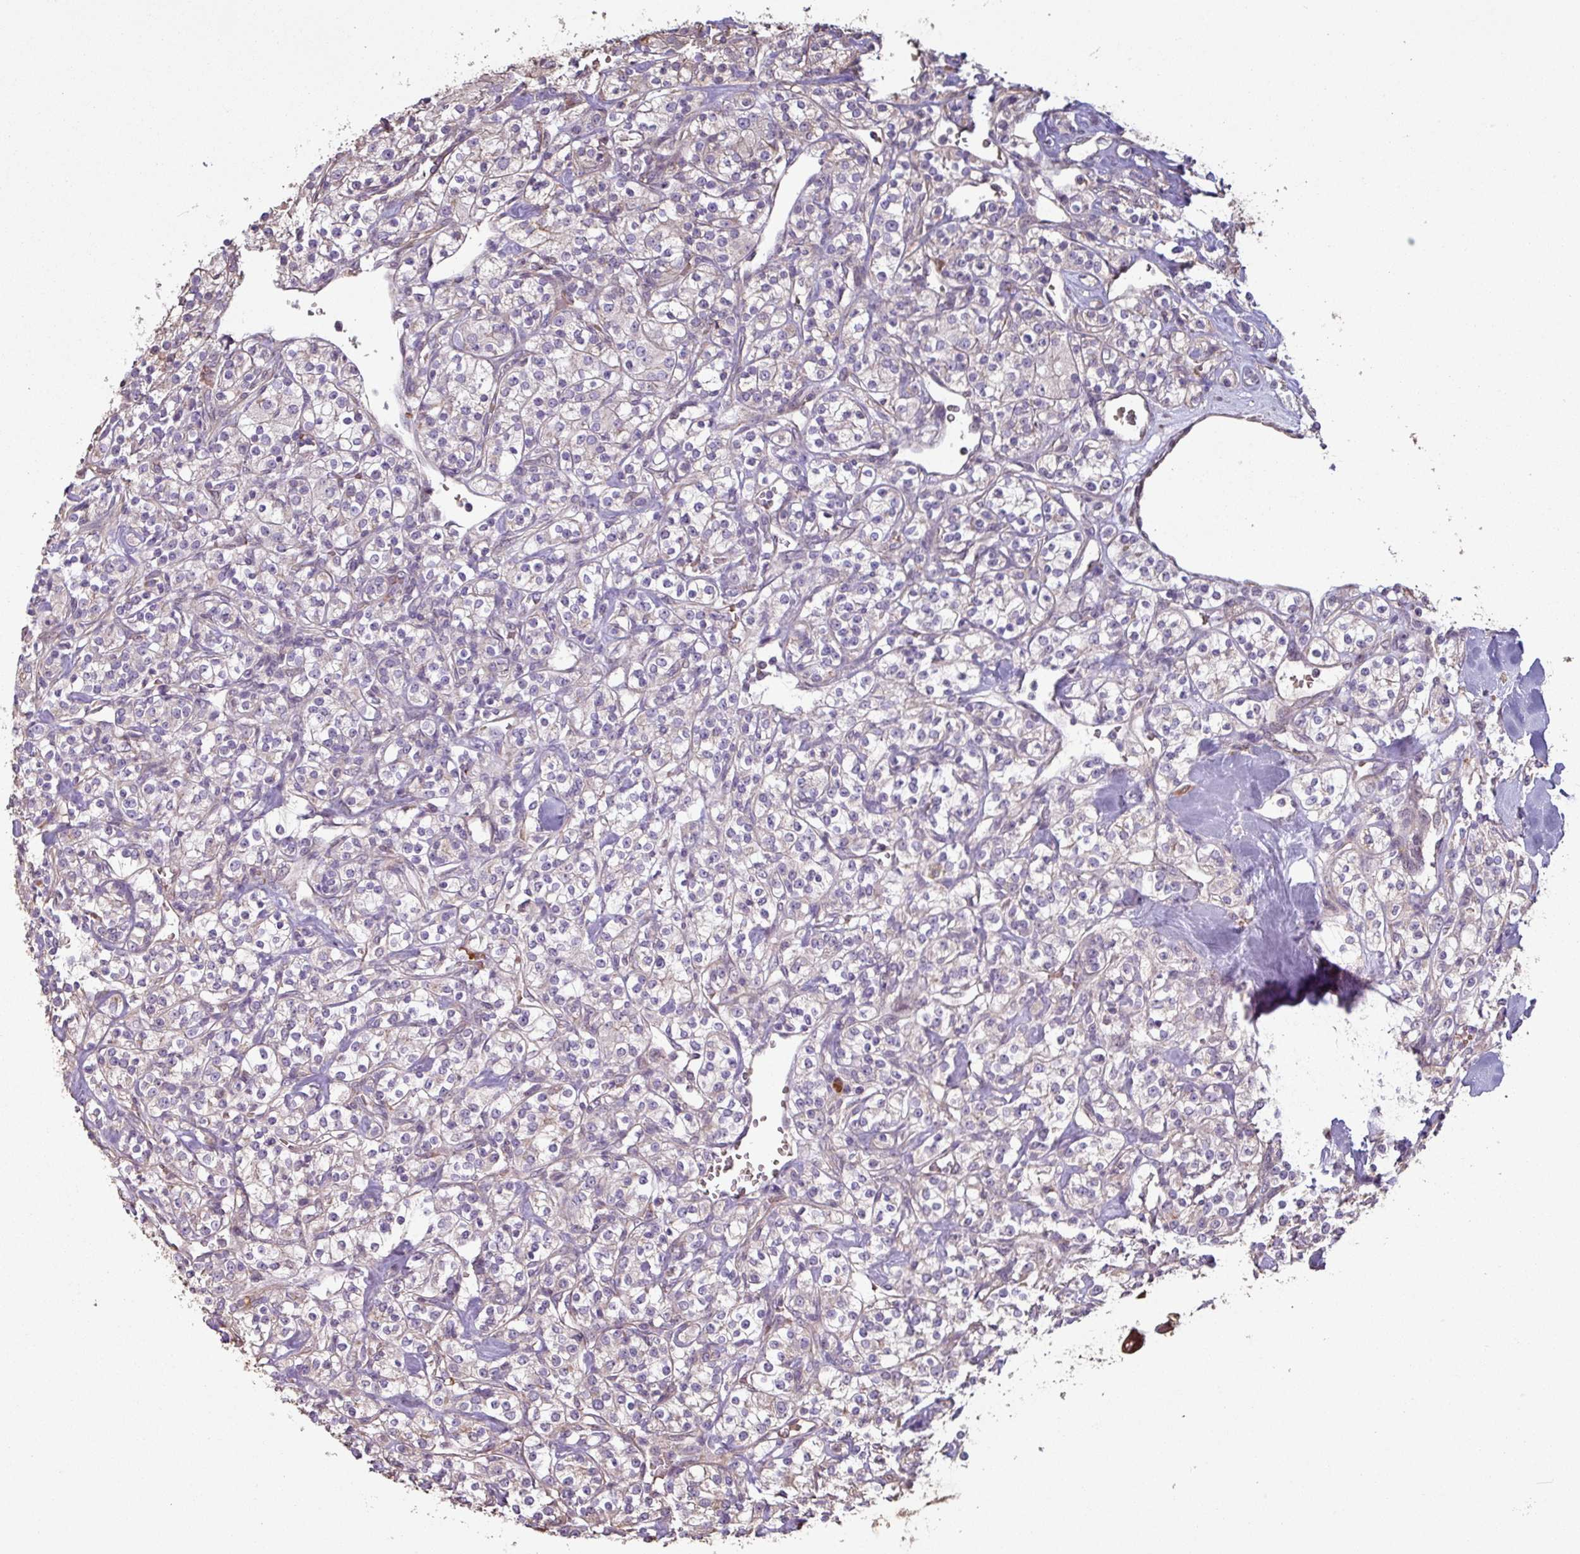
{"staining": {"intensity": "negative", "quantity": "none", "location": "none"}, "tissue": "renal cancer", "cell_type": "Tumor cells", "image_type": "cancer", "snomed": [{"axis": "morphology", "description": "Adenocarcinoma, NOS"}, {"axis": "topography", "description": "Kidney"}], "caption": "Immunohistochemistry photomicrograph of renal cancer stained for a protein (brown), which shows no expression in tumor cells. (DAB (3,3'-diaminobenzidine) immunohistochemistry, high magnification).", "gene": "NHSL2", "patient": {"sex": "male", "age": 77}}